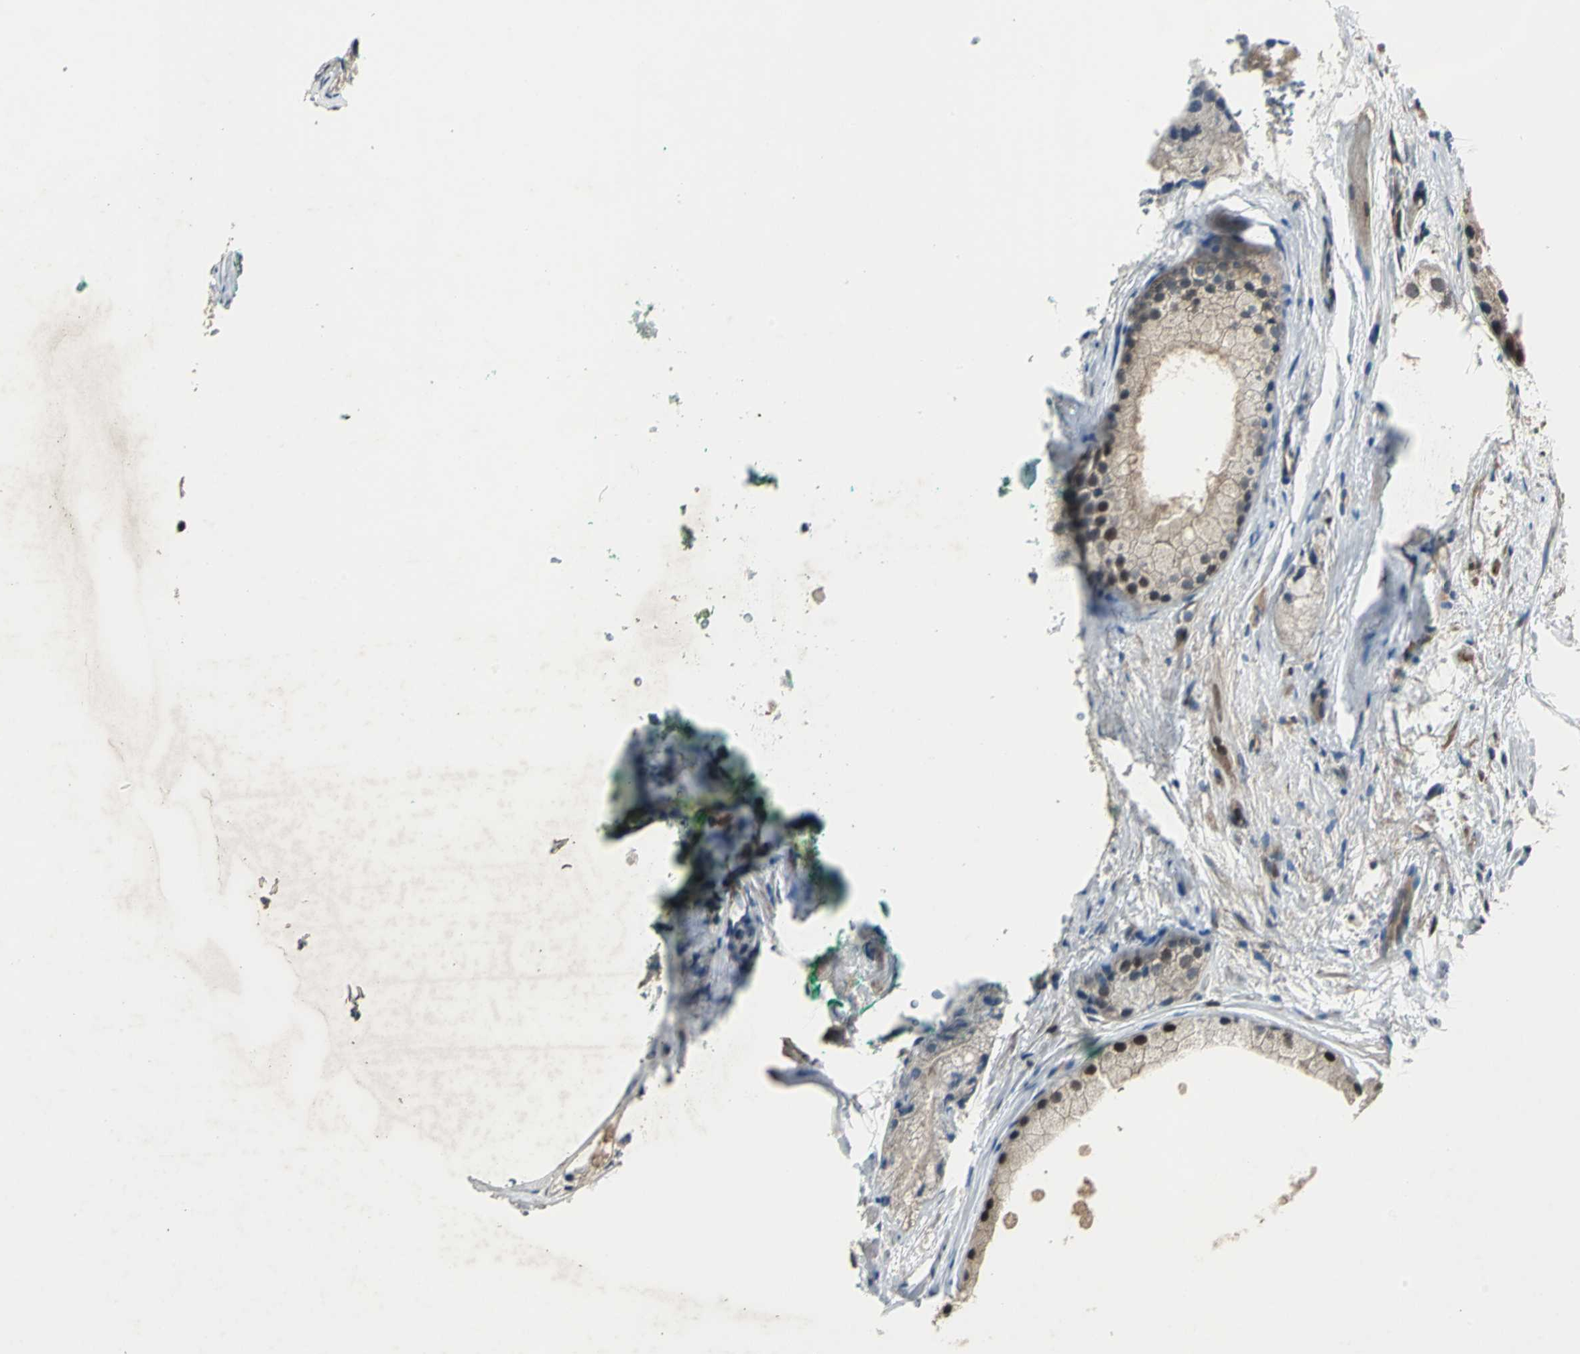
{"staining": {"intensity": "weak", "quantity": ">75%", "location": "cytoplasmic/membranous,nuclear"}, "tissue": "prostate cancer", "cell_type": "Tumor cells", "image_type": "cancer", "snomed": [{"axis": "morphology", "description": "Adenocarcinoma, Low grade"}, {"axis": "topography", "description": "Prostate"}], "caption": "The immunohistochemical stain labels weak cytoplasmic/membranous and nuclear staining in tumor cells of prostate cancer tissue.", "gene": "PFDN1", "patient": {"sex": "male", "age": 69}}